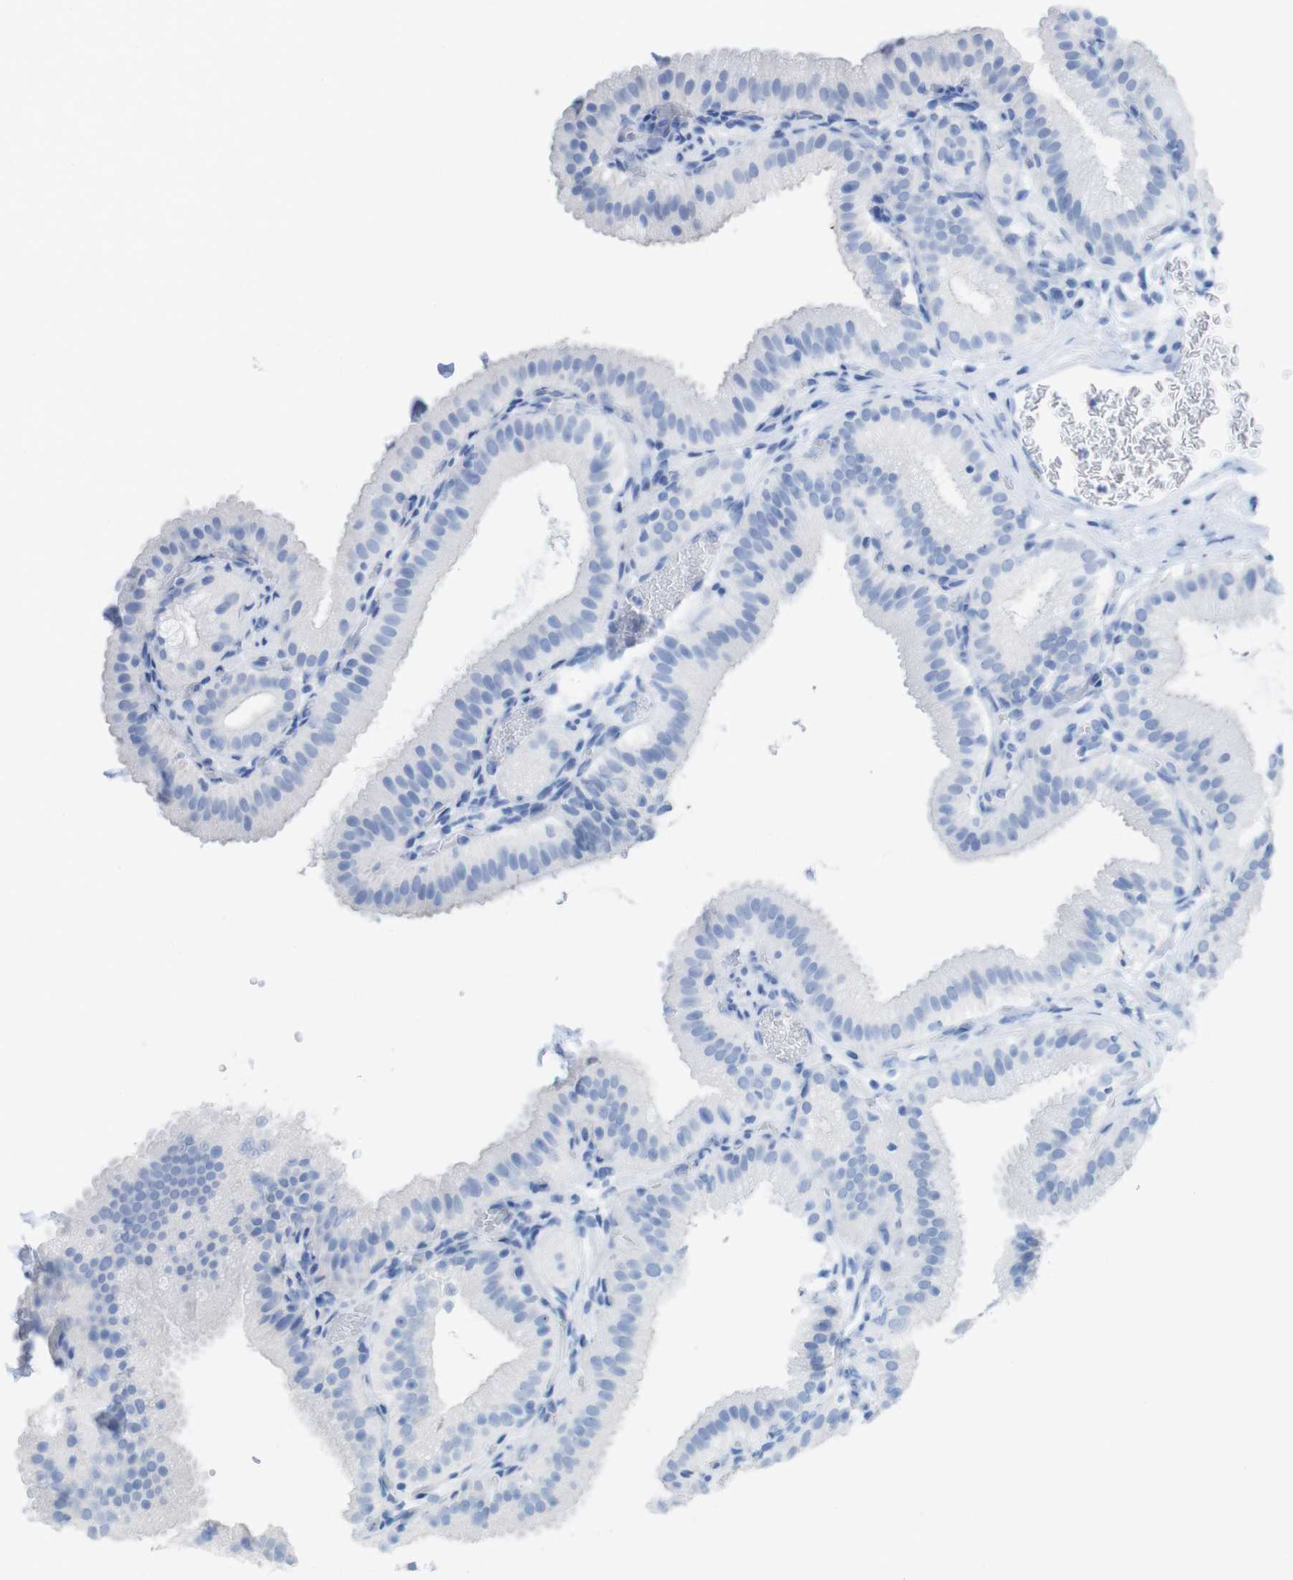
{"staining": {"intensity": "negative", "quantity": "none", "location": "none"}, "tissue": "gallbladder", "cell_type": "Glandular cells", "image_type": "normal", "snomed": [{"axis": "morphology", "description": "Normal tissue, NOS"}, {"axis": "topography", "description": "Gallbladder"}], "caption": "DAB immunohistochemical staining of benign human gallbladder reveals no significant staining in glandular cells. The staining is performed using DAB brown chromogen with nuclei counter-stained in using hematoxylin.", "gene": "MYH7", "patient": {"sex": "male", "age": 54}}